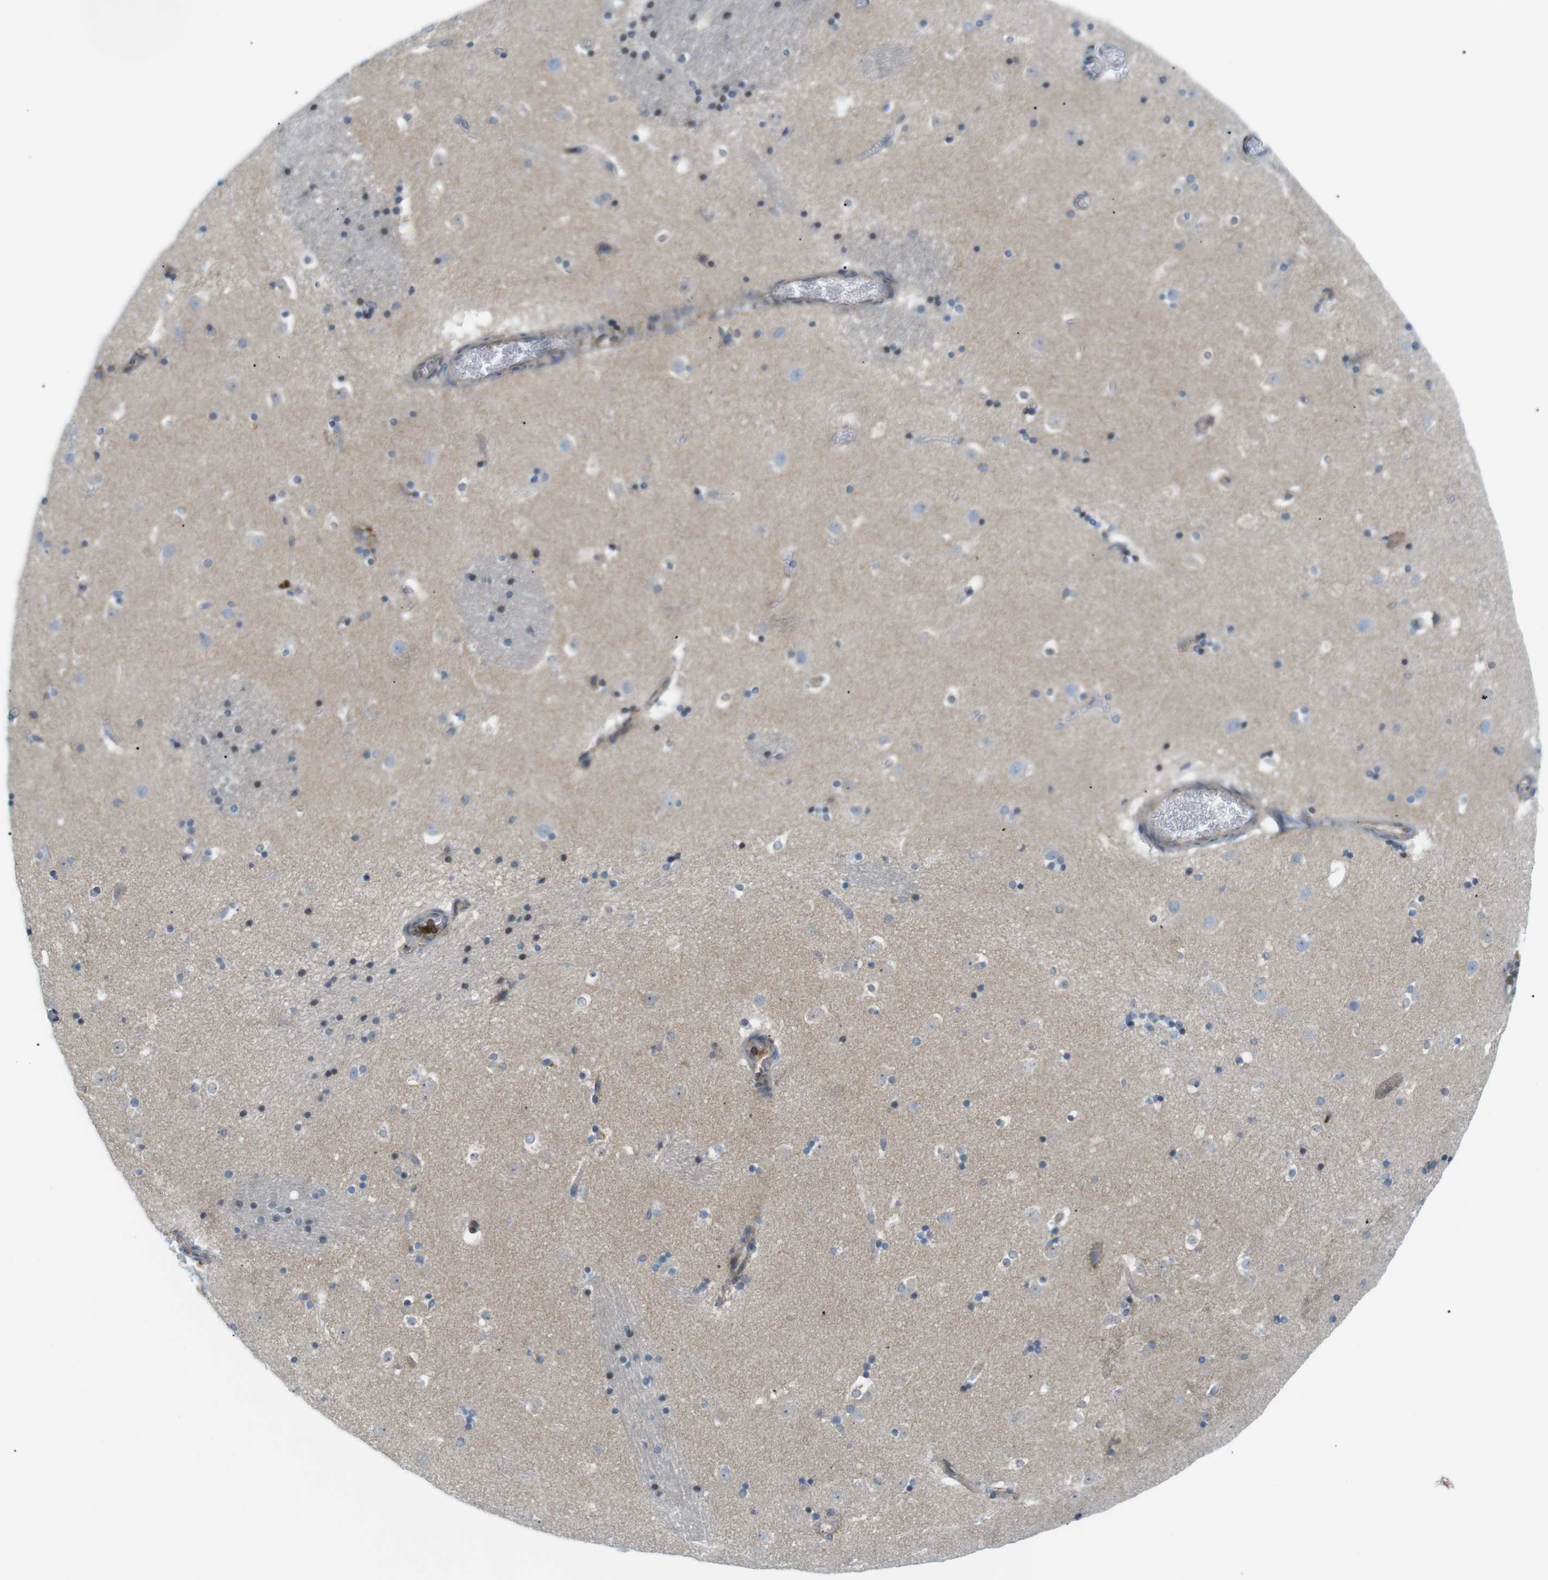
{"staining": {"intensity": "negative", "quantity": "none", "location": "none"}, "tissue": "caudate", "cell_type": "Glial cells", "image_type": "normal", "snomed": [{"axis": "morphology", "description": "Normal tissue, NOS"}, {"axis": "topography", "description": "Lateral ventricle wall"}], "caption": "Human caudate stained for a protein using immunohistochemistry (IHC) demonstrates no positivity in glial cells.", "gene": "FLII", "patient": {"sex": "male", "age": 45}}